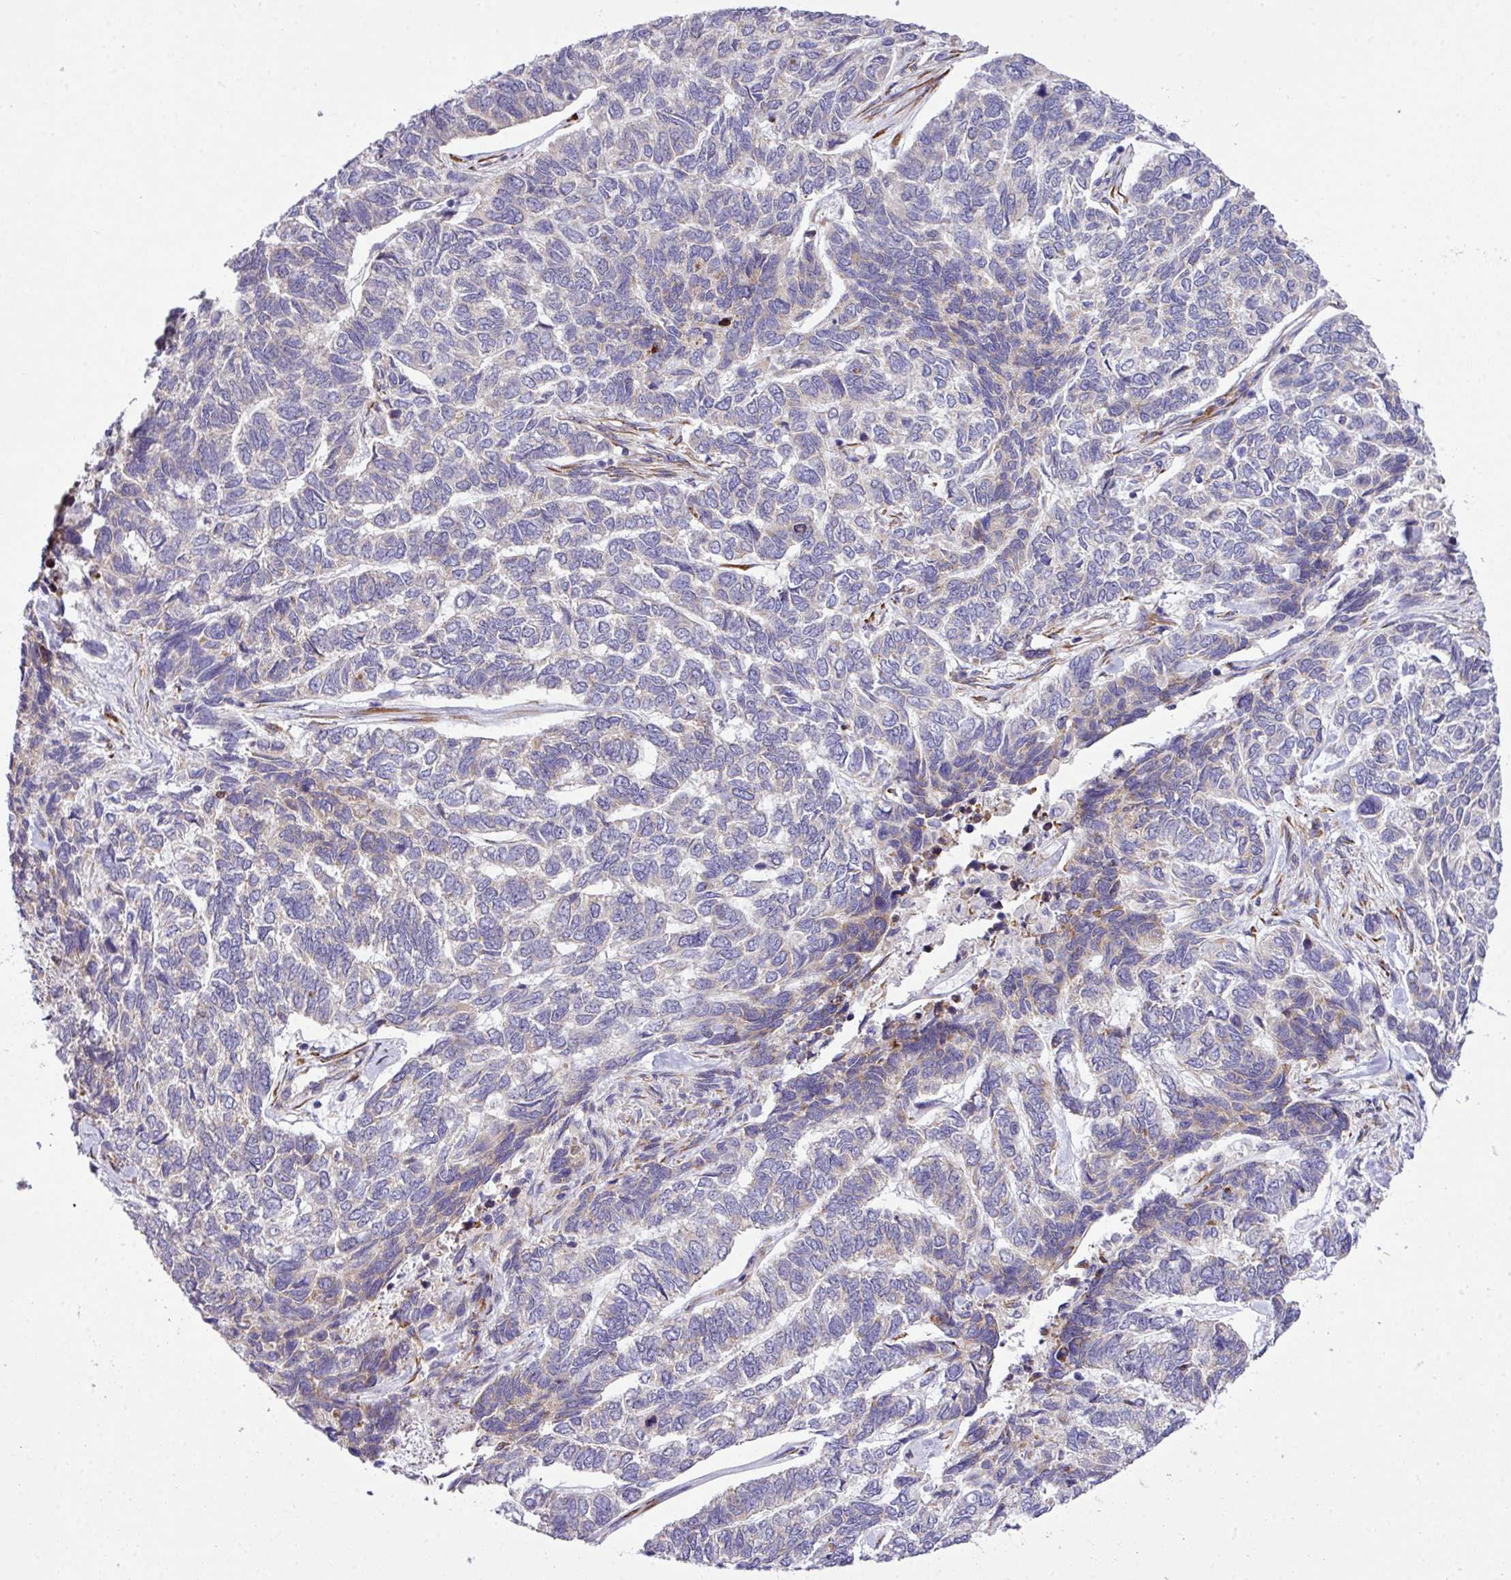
{"staining": {"intensity": "weak", "quantity": "<25%", "location": "cytoplasmic/membranous"}, "tissue": "skin cancer", "cell_type": "Tumor cells", "image_type": "cancer", "snomed": [{"axis": "morphology", "description": "Basal cell carcinoma"}, {"axis": "topography", "description": "Skin"}], "caption": "Skin basal cell carcinoma stained for a protein using immunohistochemistry exhibits no staining tumor cells.", "gene": "CFAP97", "patient": {"sex": "female", "age": 65}}